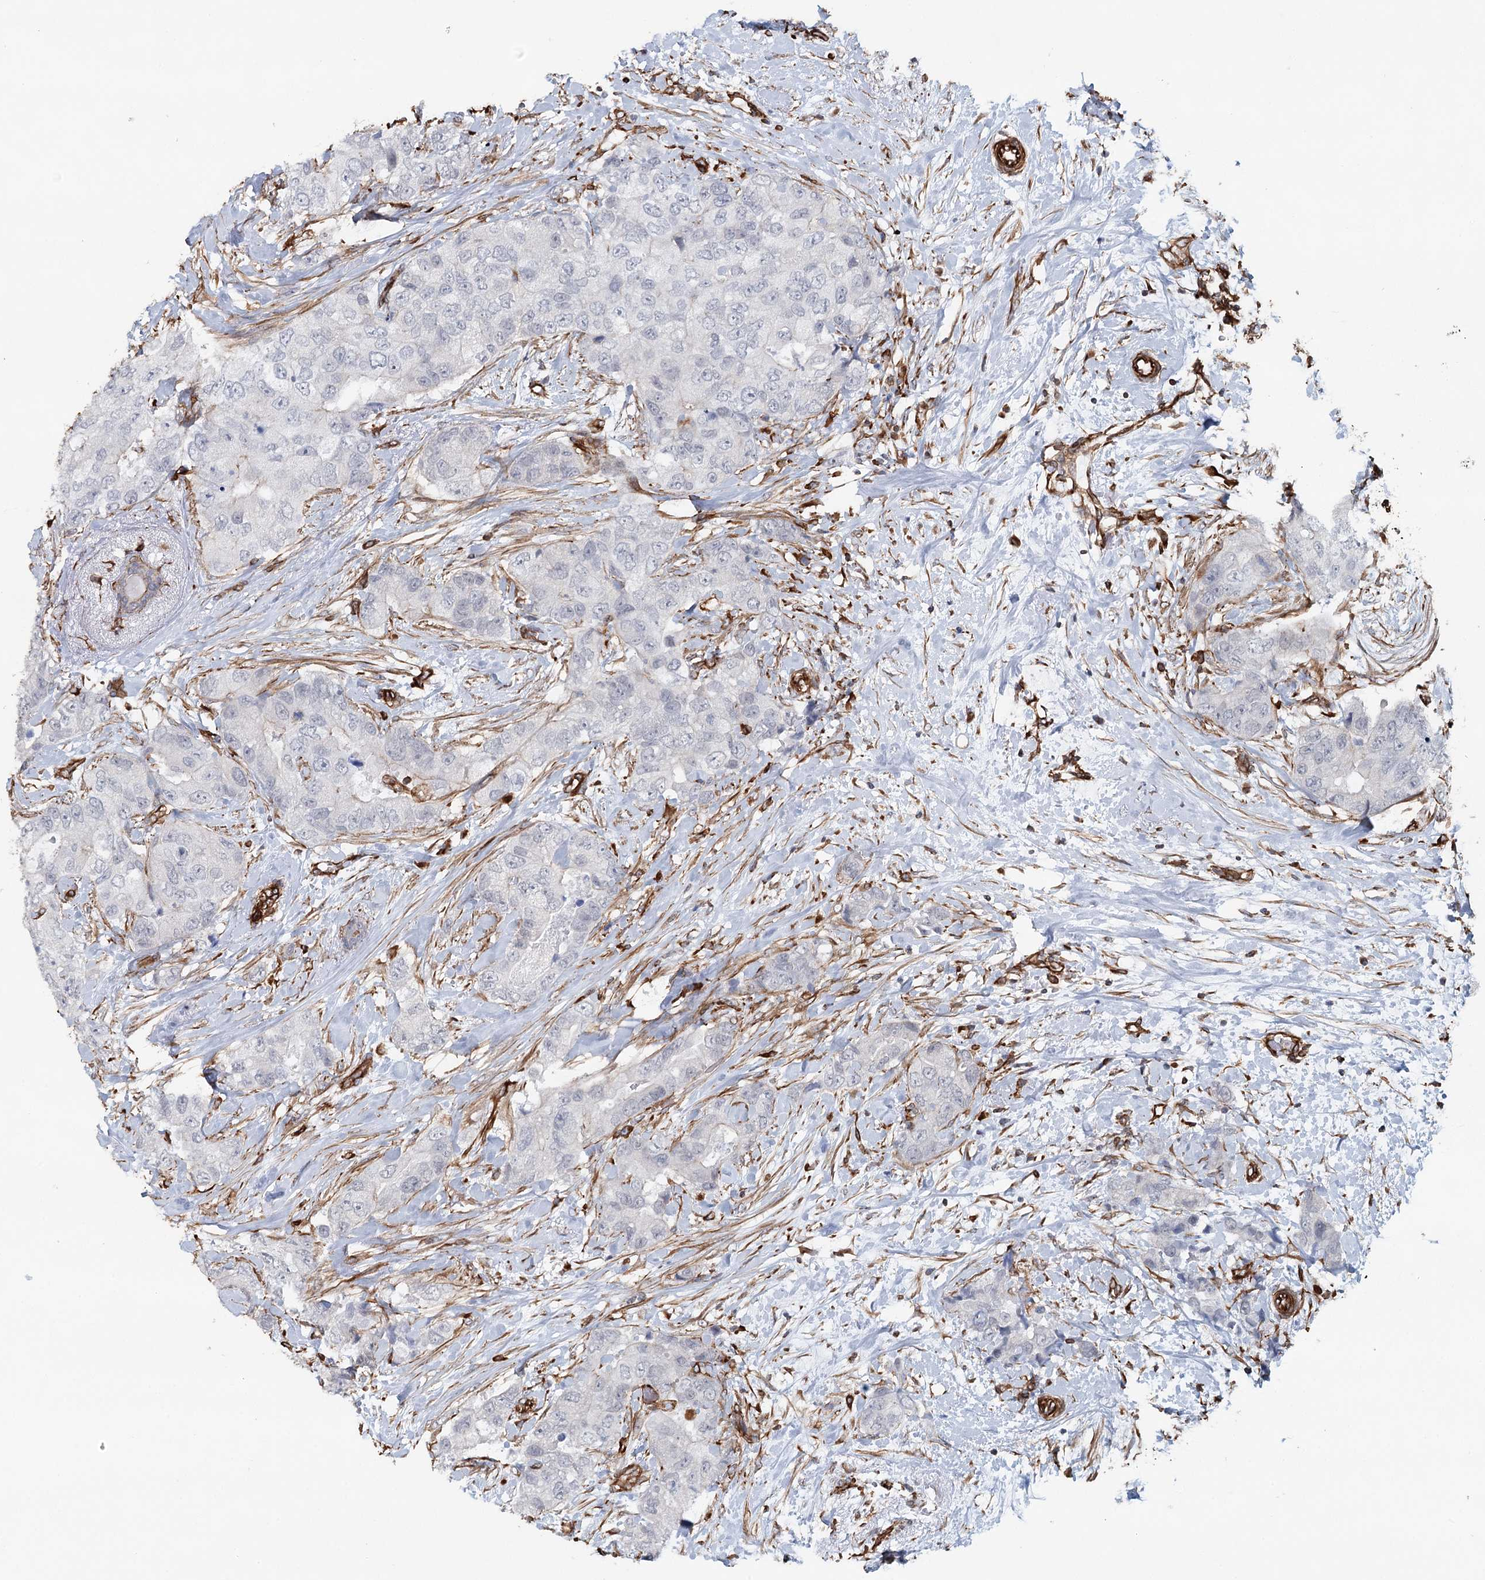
{"staining": {"intensity": "negative", "quantity": "none", "location": "none"}, "tissue": "breast cancer", "cell_type": "Tumor cells", "image_type": "cancer", "snomed": [{"axis": "morphology", "description": "Duct carcinoma"}, {"axis": "topography", "description": "Breast"}], "caption": "The micrograph demonstrates no staining of tumor cells in infiltrating ductal carcinoma (breast). (DAB (3,3'-diaminobenzidine) IHC visualized using brightfield microscopy, high magnification).", "gene": "SYNPO", "patient": {"sex": "female", "age": 62}}